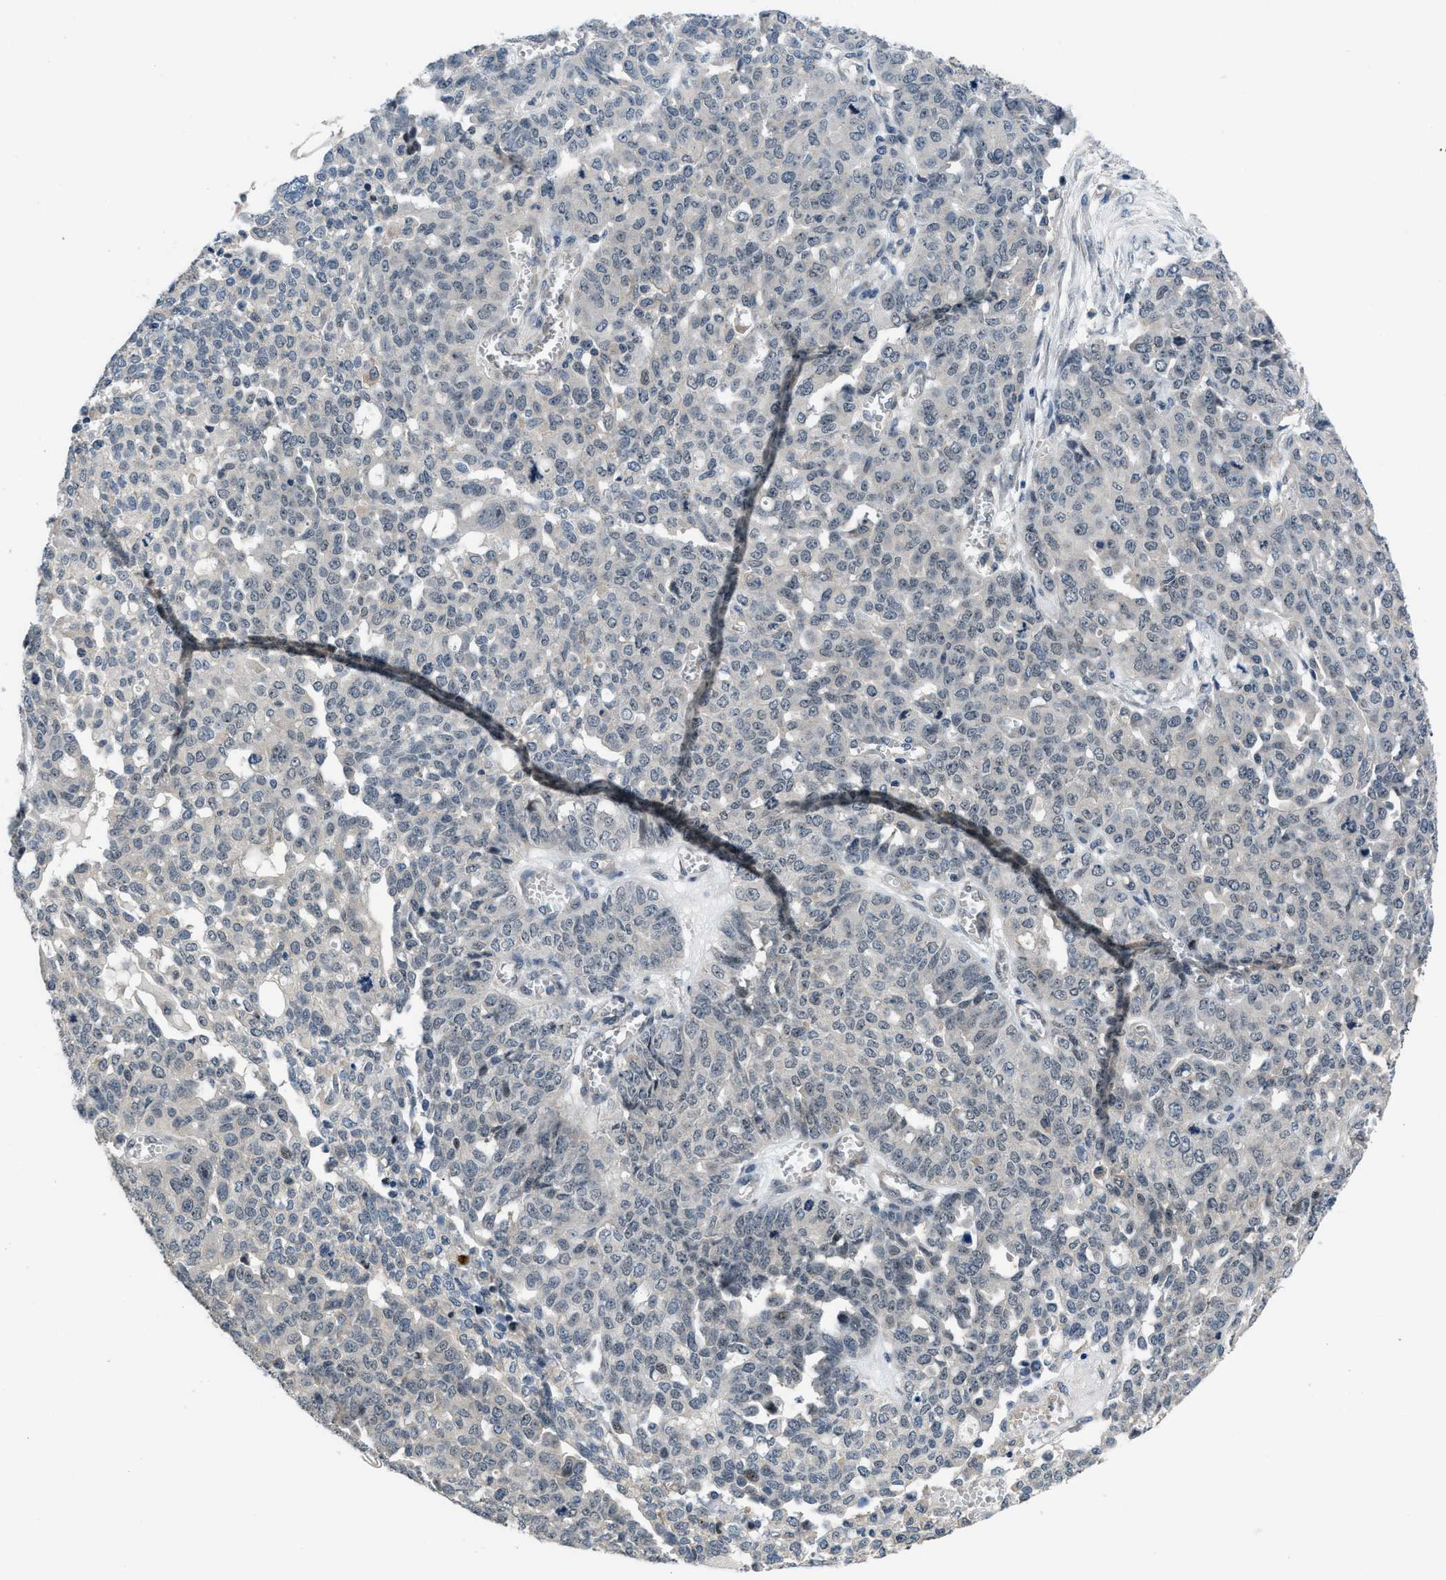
{"staining": {"intensity": "moderate", "quantity": "<25%", "location": "cytoplasmic/membranous,nuclear"}, "tissue": "ovarian cancer", "cell_type": "Tumor cells", "image_type": "cancer", "snomed": [{"axis": "morphology", "description": "Cystadenocarcinoma, serous, NOS"}, {"axis": "topography", "description": "Ovary"}], "caption": "Ovarian serous cystadenocarcinoma stained for a protein exhibits moderate cytoplasmic/membranous and nuclear positivity in tumor cells. The staining was performed using DAB, with brown indicating positive protein expression. Nuclei are stained blue with hematoxylin.", "gene": "SETD5", "patient": {"sex": "female", "age": 56}}